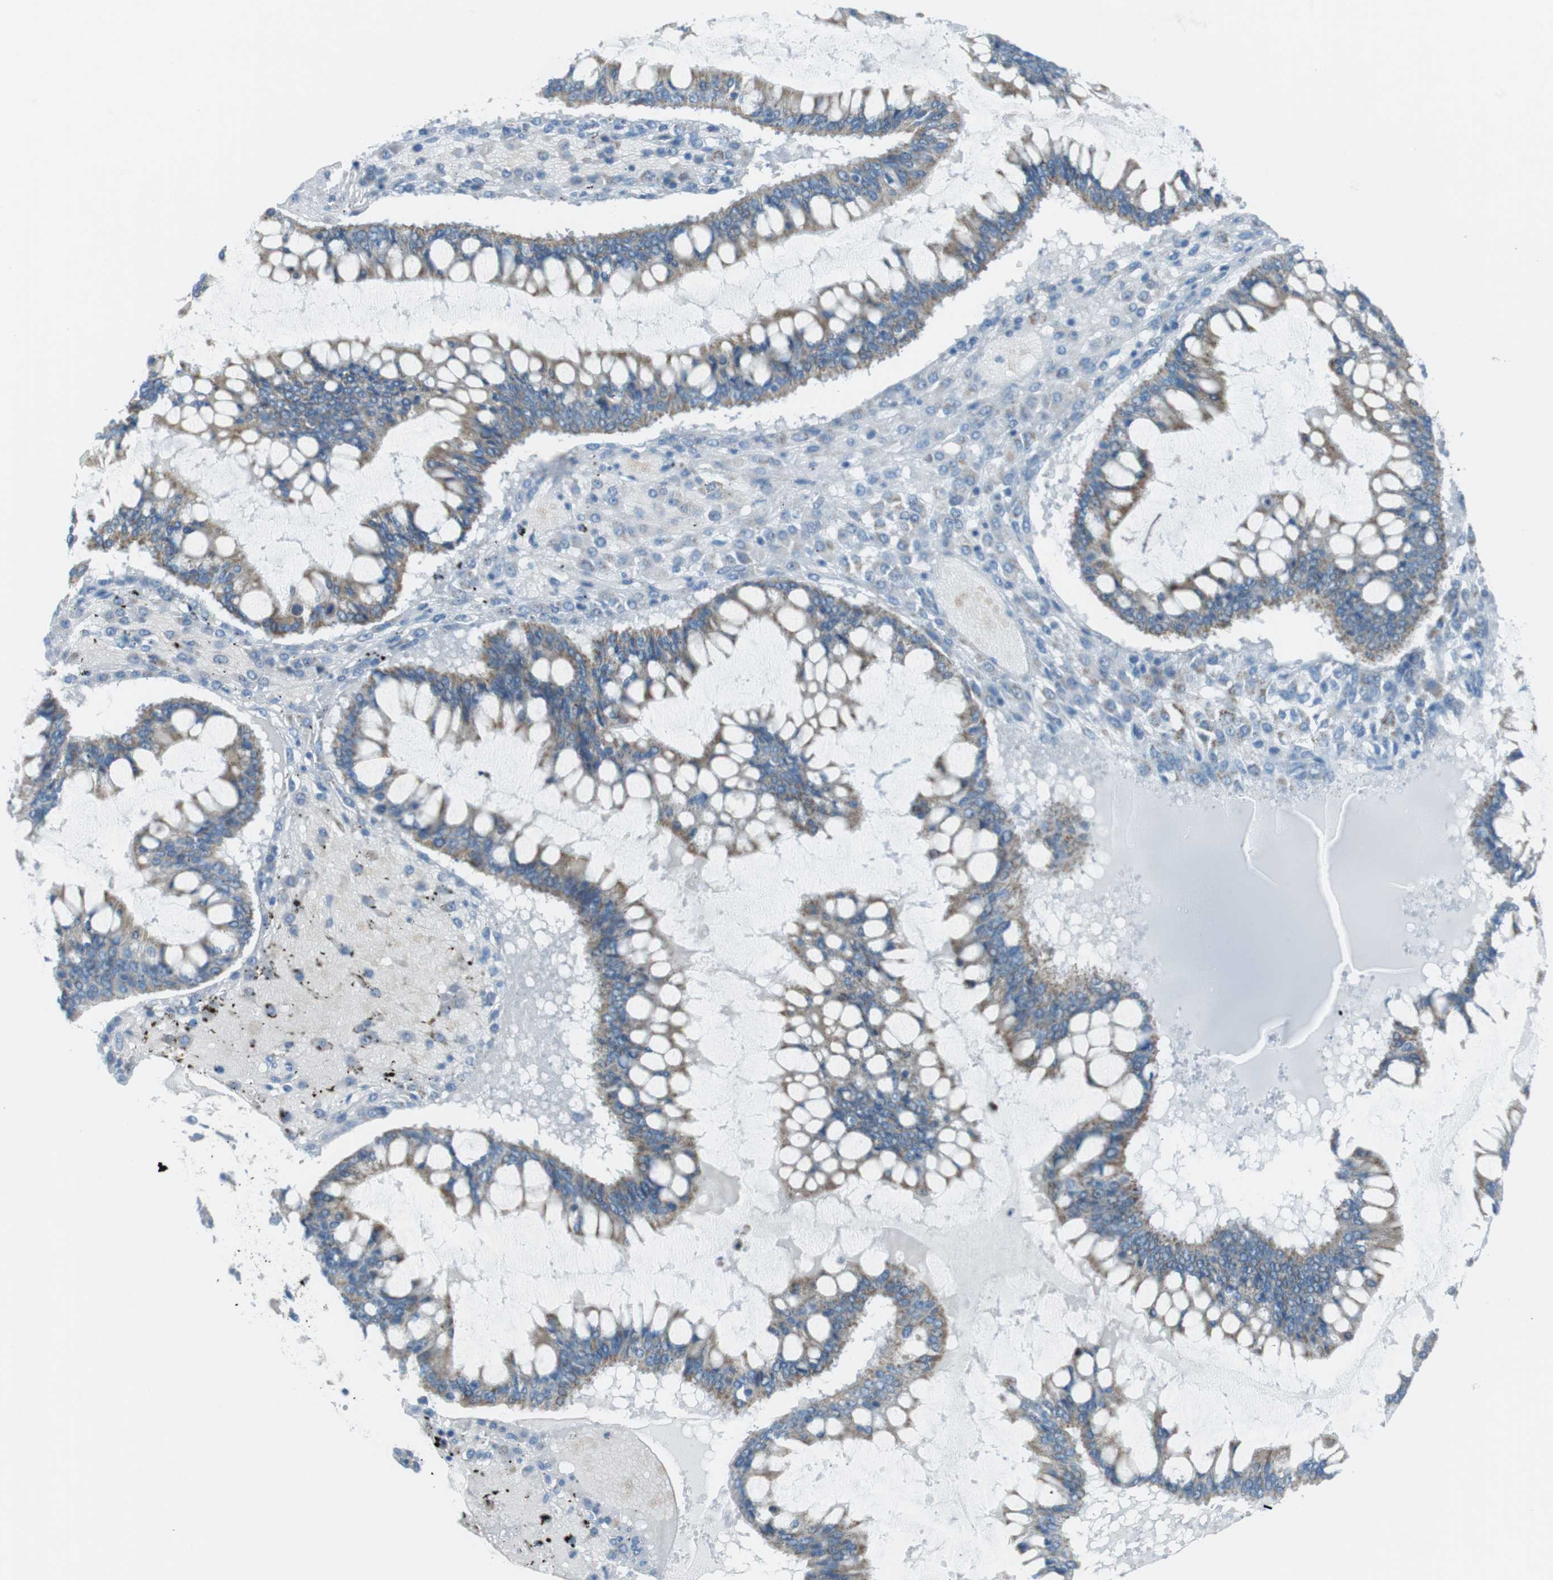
{"staining": {"intensity": "weak", "quantity": ">75%", "location": "cytoplasmic/membranous"}, "tissue": "ovarian cancer", "cell_type": "Tumor cells", "image_type": "cancer", "snomed": [{"axis": "morphology", "description": "Cystadenocarcinoma, mucinous, NOS"}, {"axis": "topography", "description": "Ovary"}], "caption": "Immunohistochemical staining of ovarian cancer (mucinous cystadenocarcinoma) displays low levels of weak cytoplasmic/membranous protein staining in approximately >75% of tumor cells. The staining was performed using DAB, with brown indicating positive protein expression. Nuclei are stained blue with hematoxylin.", "gene": "DNAJA3", "patient": {"sex": "female", "age": 73}}